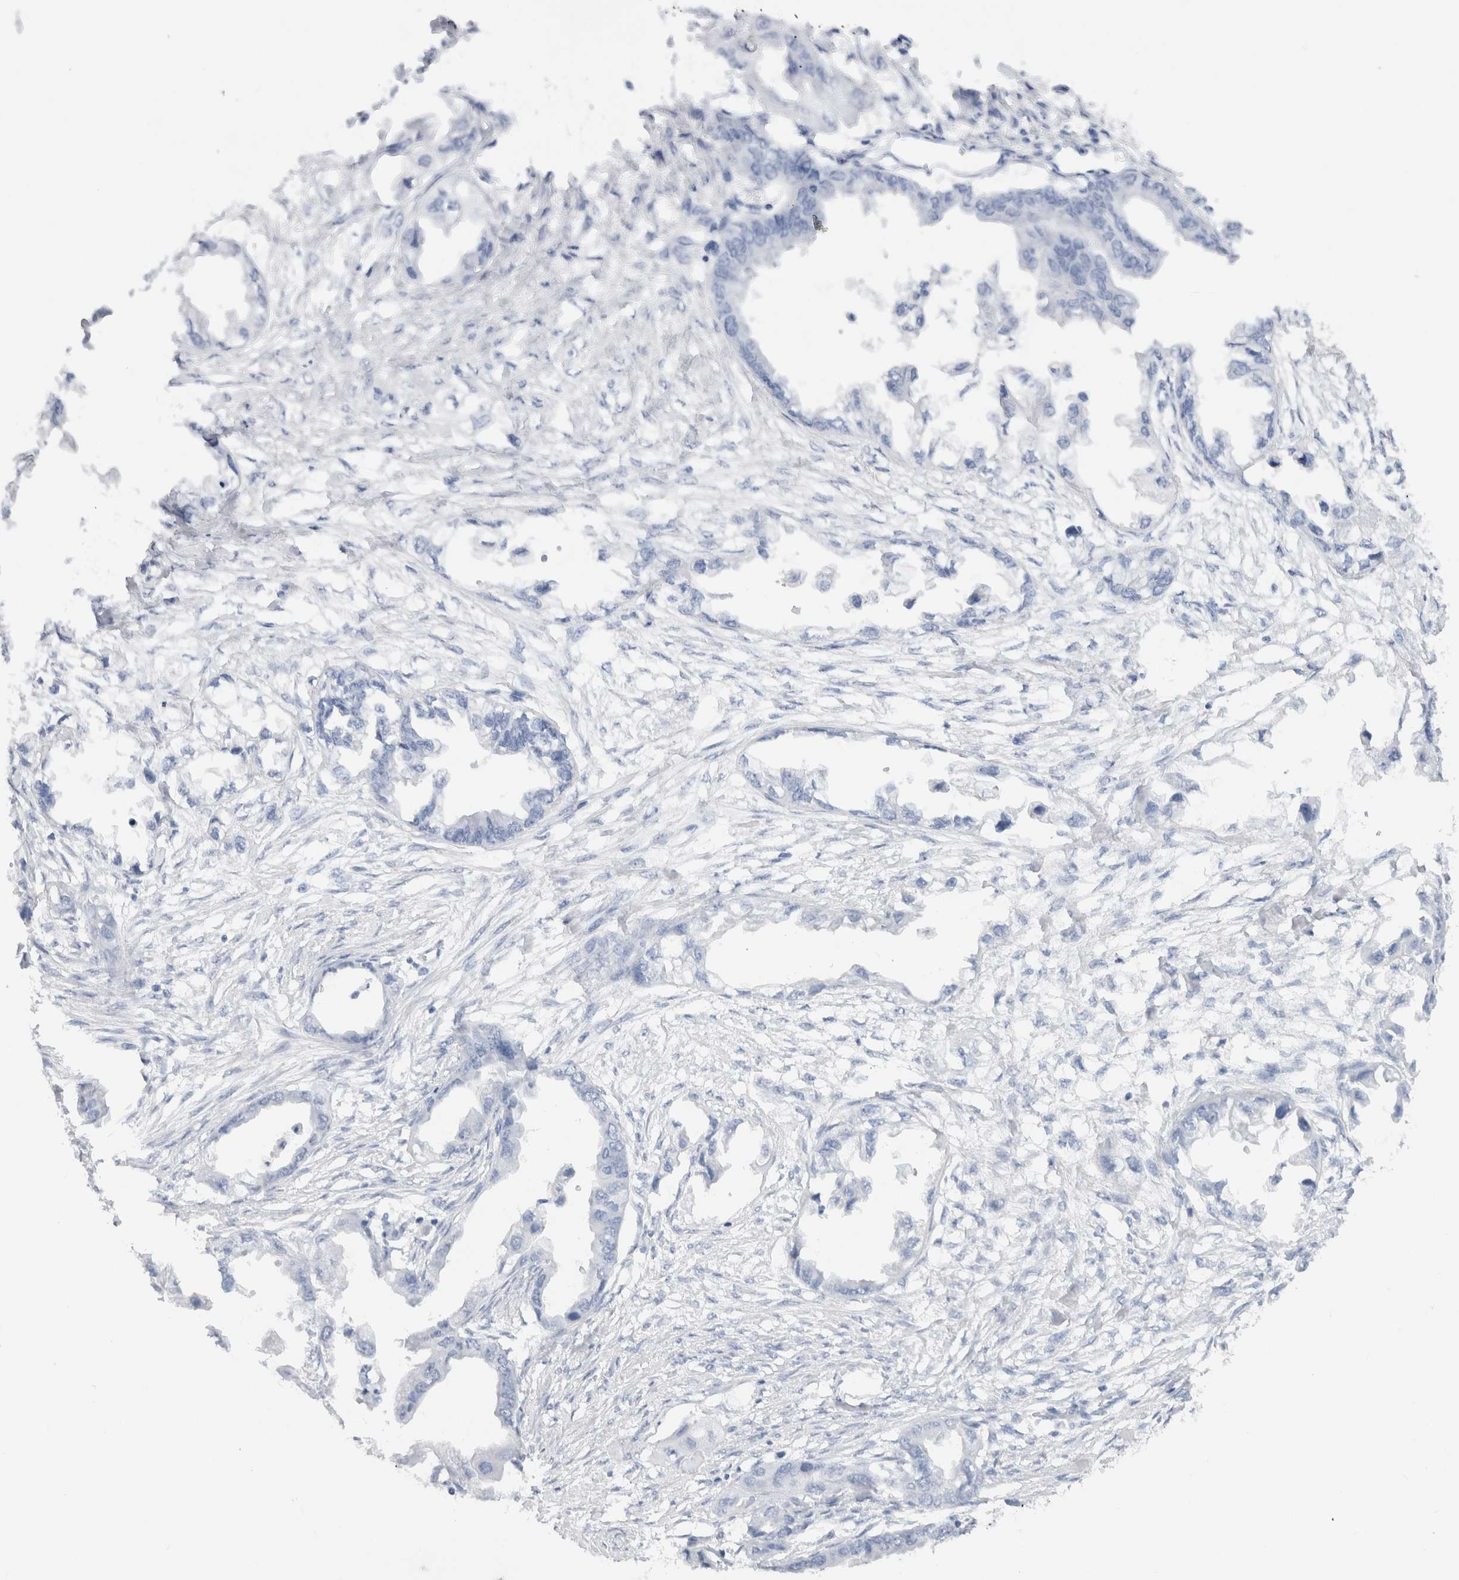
{"staining": {"intensity": "negative", "quantity": "none", "location": "none"}, "tissue": "endometrial cancer", "cell_type": "Tumor cells", "image_type": "cancer", "snomed": [{"axis": "morphology", "description": "Adenocarcinoma, NOS"}, {"axis": "morphology", "description": "Adenocarcinoma, metastatic, NOS"}, {"axis": "topography", "description": "Adipose tissue"}, {"axis": "topography", "description": "Endometrium"}], "caption": "Immunohistochemical staining of endometrial adenocarcinoma demonstrates no significant expression in tumor cells. Nuclei are stained in blue.", "gene": "C9orf50", "patient": {"sex": "female", "age": 67}}